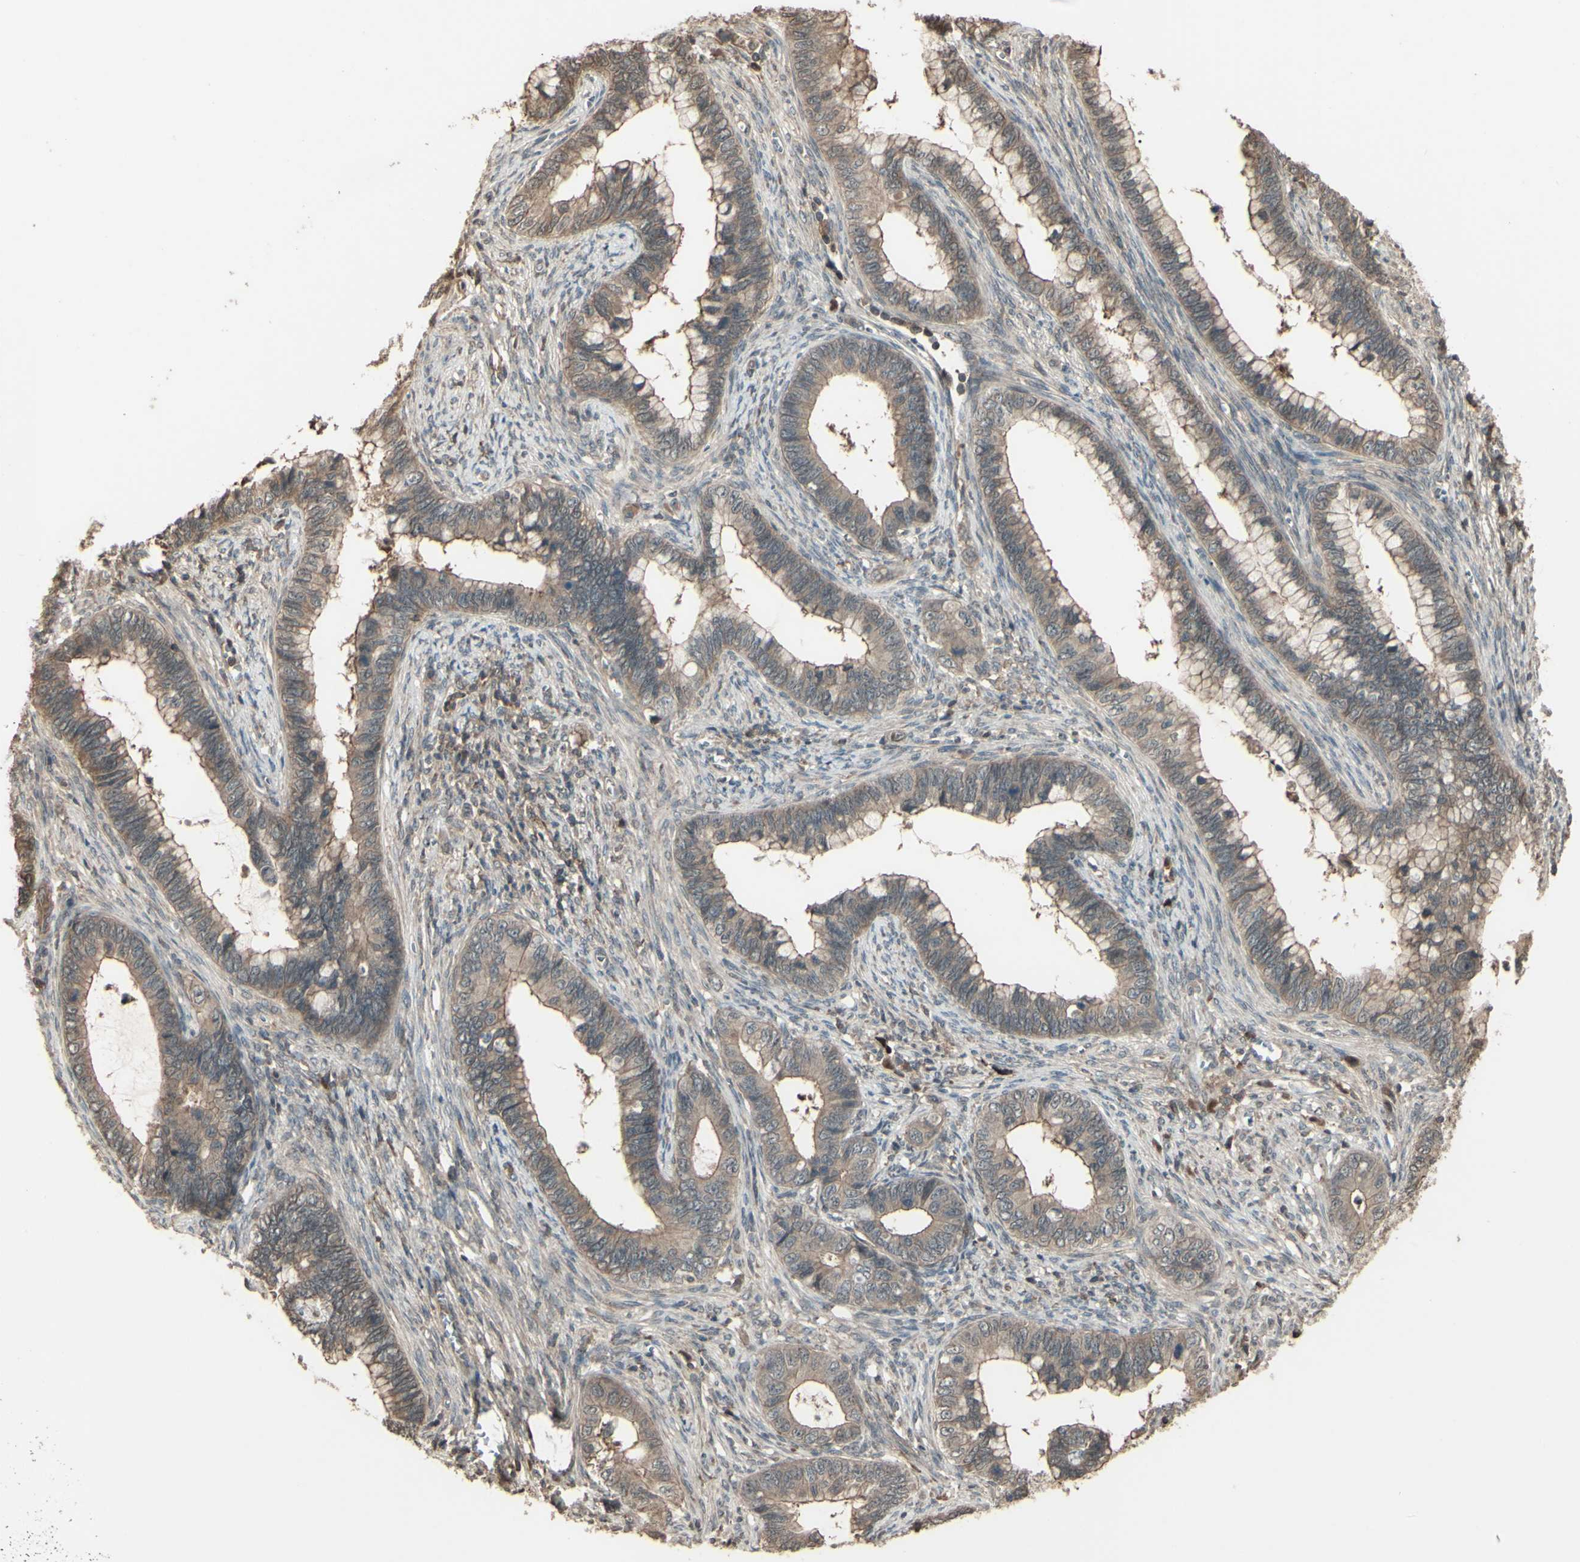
{"staining": {"intensity": "weak", "quantity": ">75%", "location": "cytoplasmic/membranous"}, "tissue": "cervical cancer", "cell_type": "Tumor cells", "image_type": "cancer", "snomed": [{"axis": "morphology", "description": "Adenocarcinoma, NOS"}, {"axis": "topography", "description": "Cervix"}], "caption": "A high-resolution image shows IHC staining of cervical cancer, which demonstrates weak cytoplasmic/membranous expression in approximately >75% of tumor cells. The staining was performed using DAB (3,3'-diaminobenzidine), with brown indicating positive protein expression. Nuclei are stained blue with hematoxylin.", "gene": "GNAS", "patient": {"sex": "female", "age": 44}}